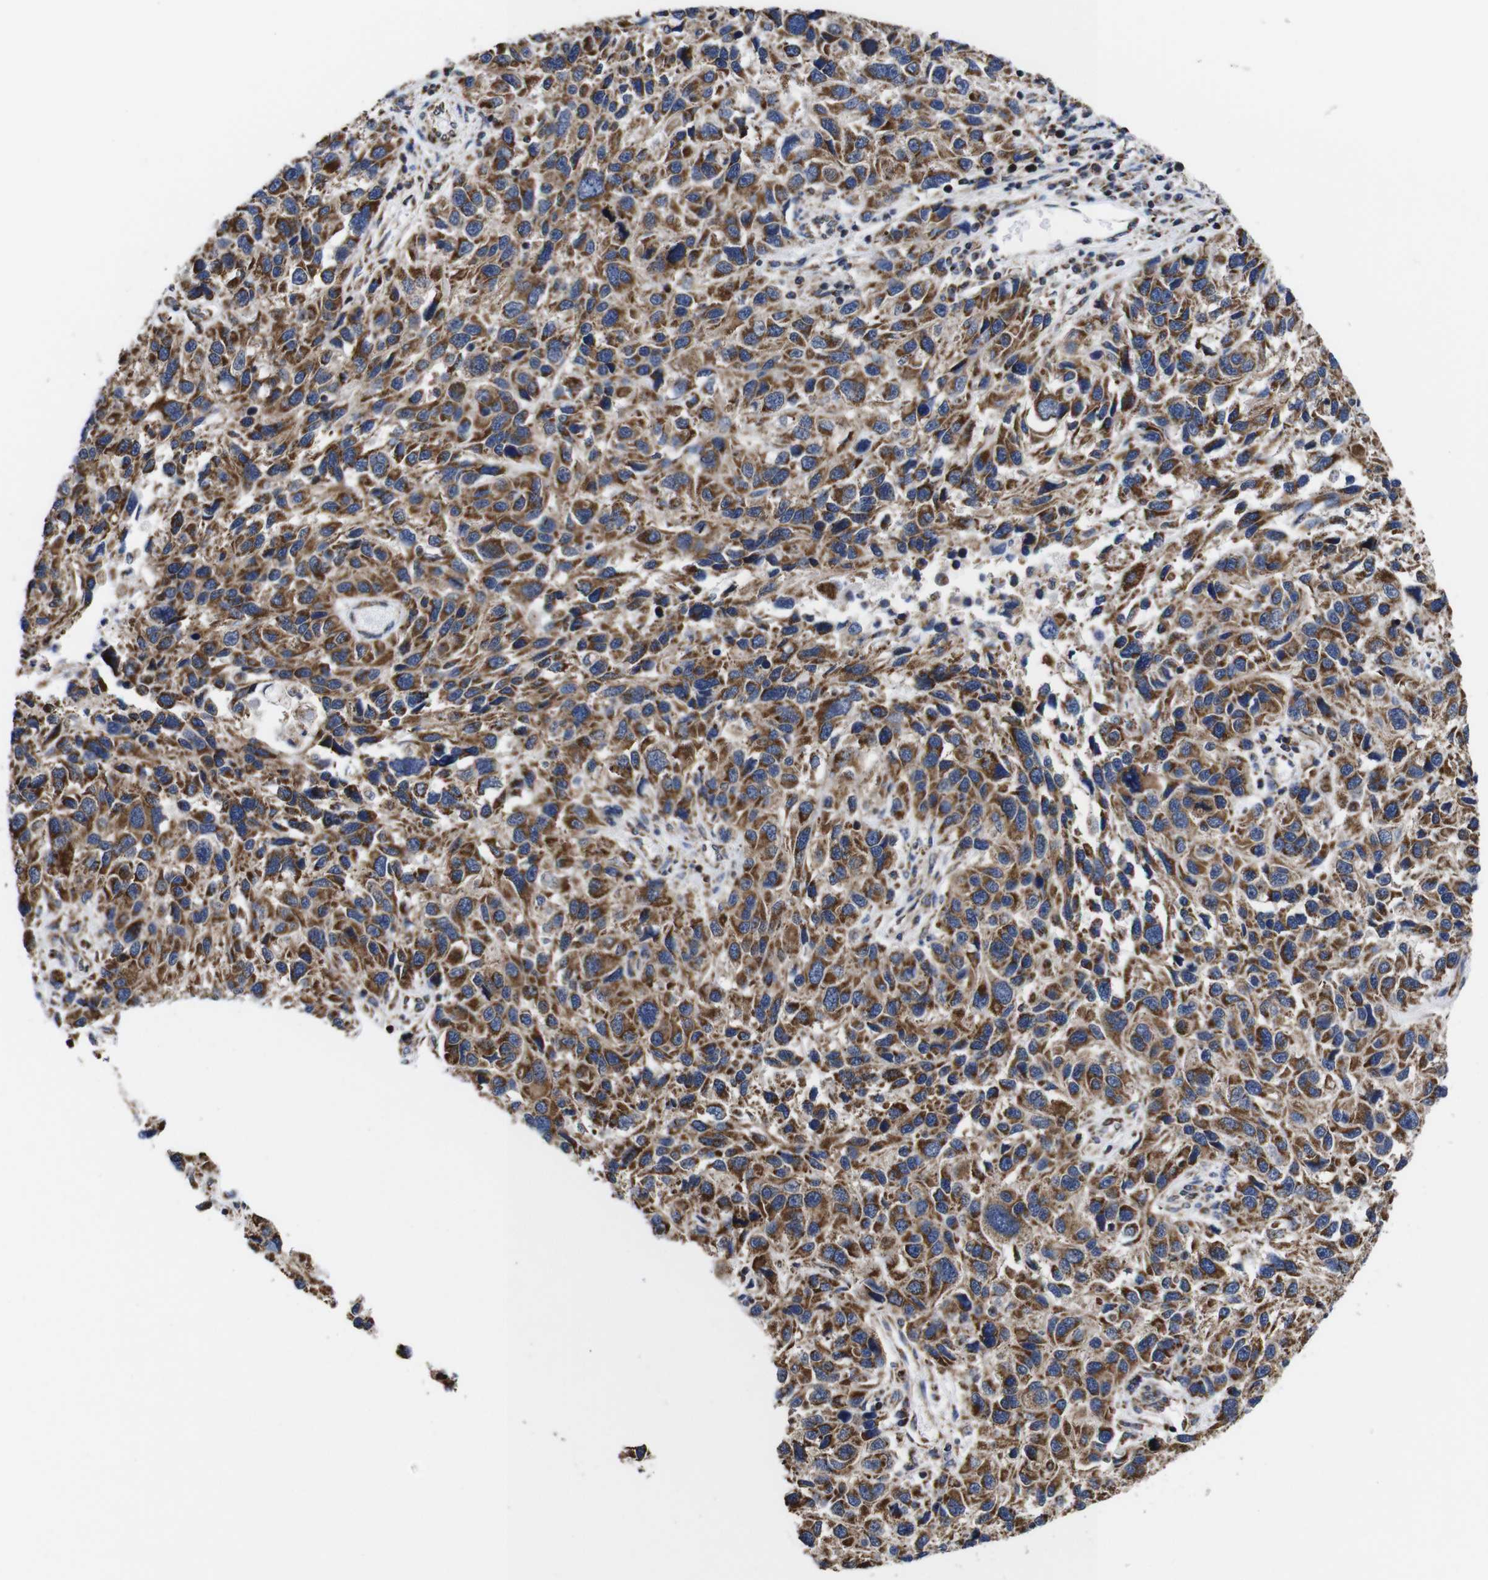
{"staining": {"intensity": "strong", "quantity": ">75%", "location": "cytoplasmic/membranous"}, "tissue": "melanoma", "cell_type": "Tumor cells", "image_type": "cancer", "snomed": [{"axis": "morphology", "description": "Malignant melanoma, NOS"}, {"axis": "topography", "description": "Skin"}], "caption": "Protein expression analysis of human malignant melanoma reveals strong cytoplasmic/membranous expression in approximately >75% of tumor cells. Ihc stains the protein in brown and the nuclei are stained blue.", "gene": "C17orf80", "patient": {"sex": "male", "age": 53}}